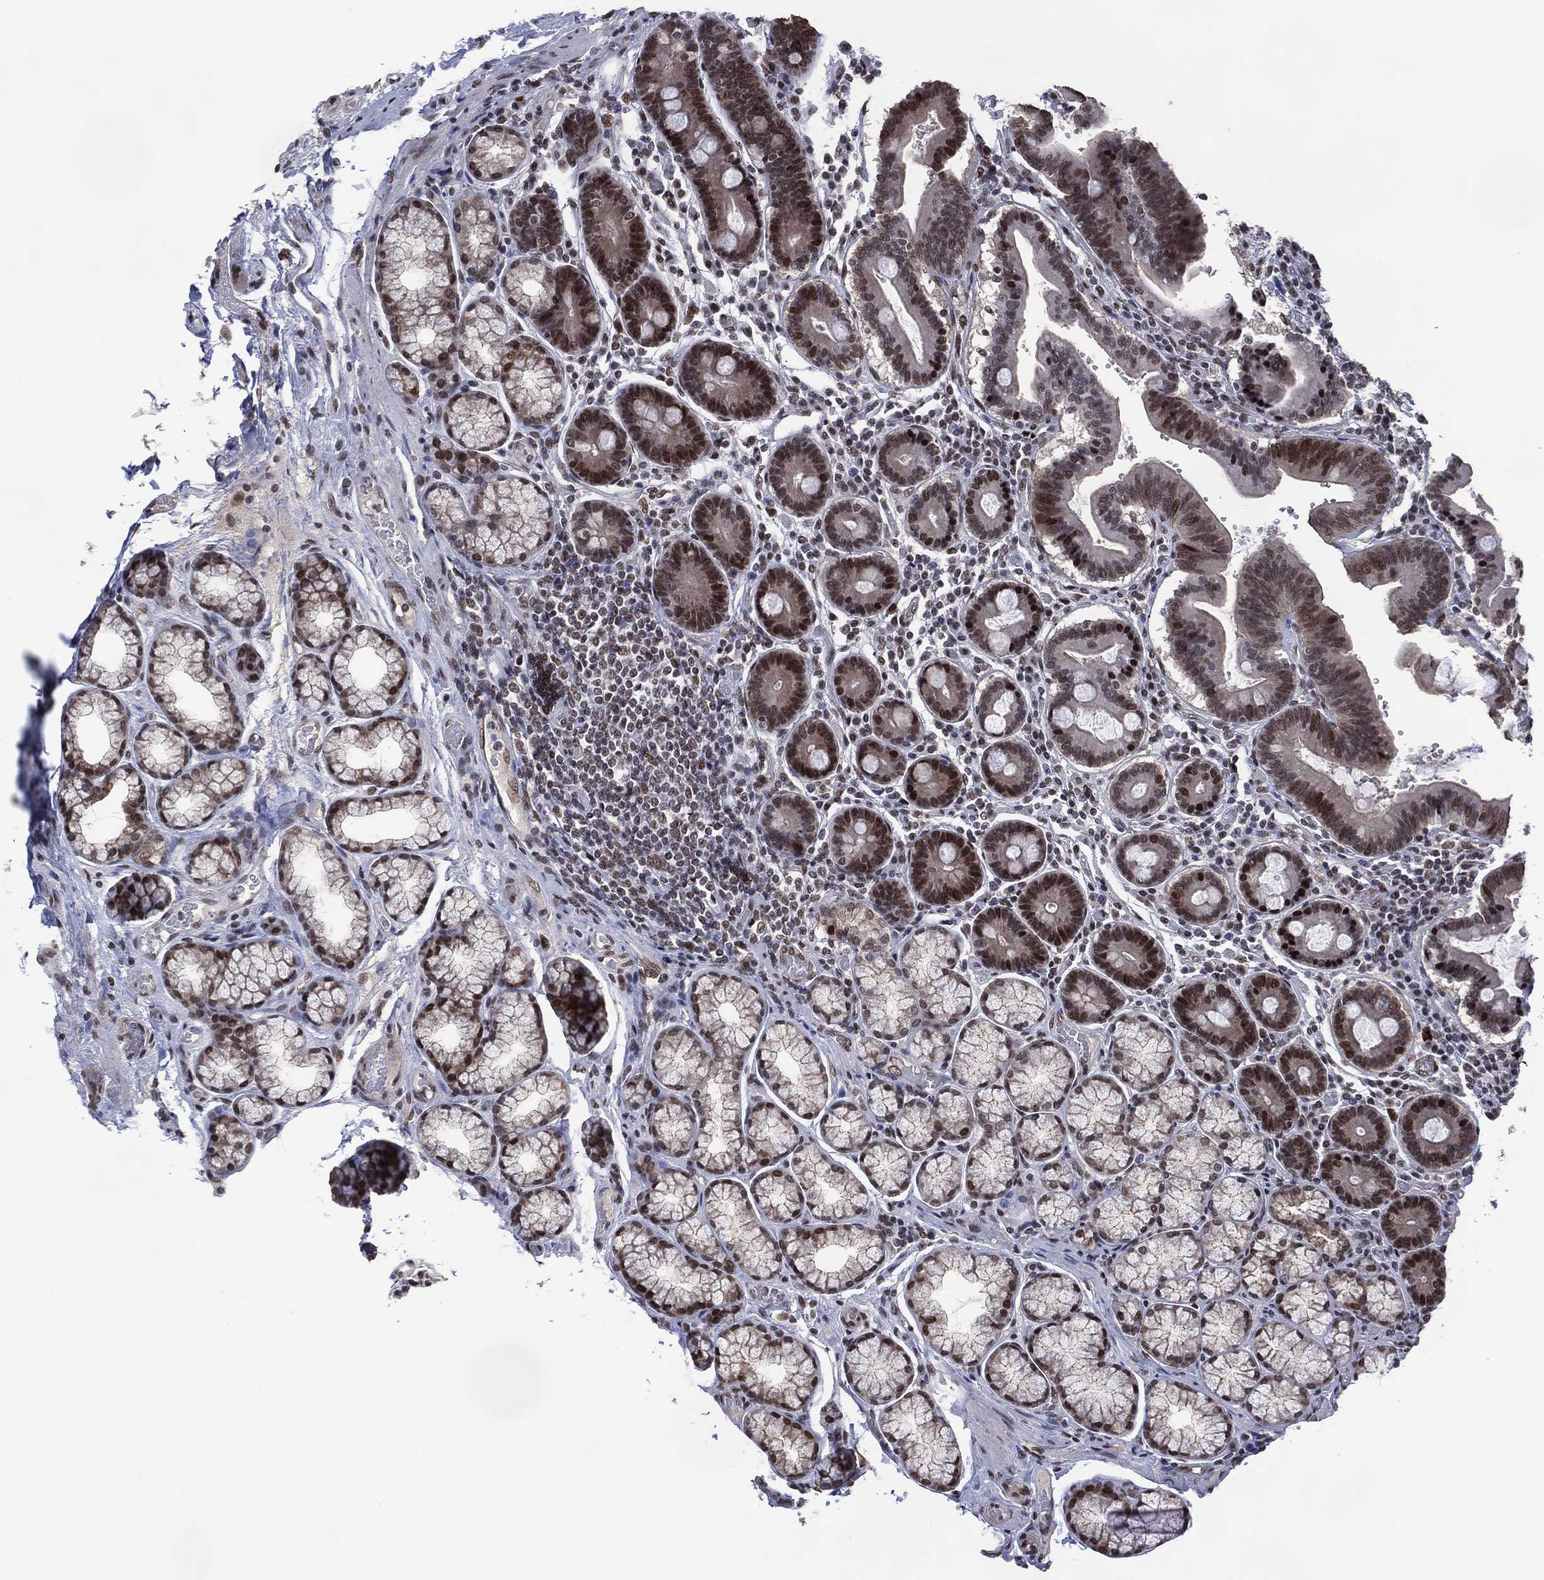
{"staining": {"intensity": "strong", "quantity": "25%-75%", "location": "nuclear"}, "tissue": "duodenum", "cell_type": "Glandular cells", "image_type": "normal", "snomed": [{"axis": "morphology", "description": "Normal tissue, NOS"}, {"axis": "topography", "description": "Duodenum"}], "caption": "Glandular cells demonstrate strong nuclear staining in approximately 25%-75% of cells in unremarkable duodenum.", "gene": "EHMT1", "patient": {"sex": "female", "age": 62}}